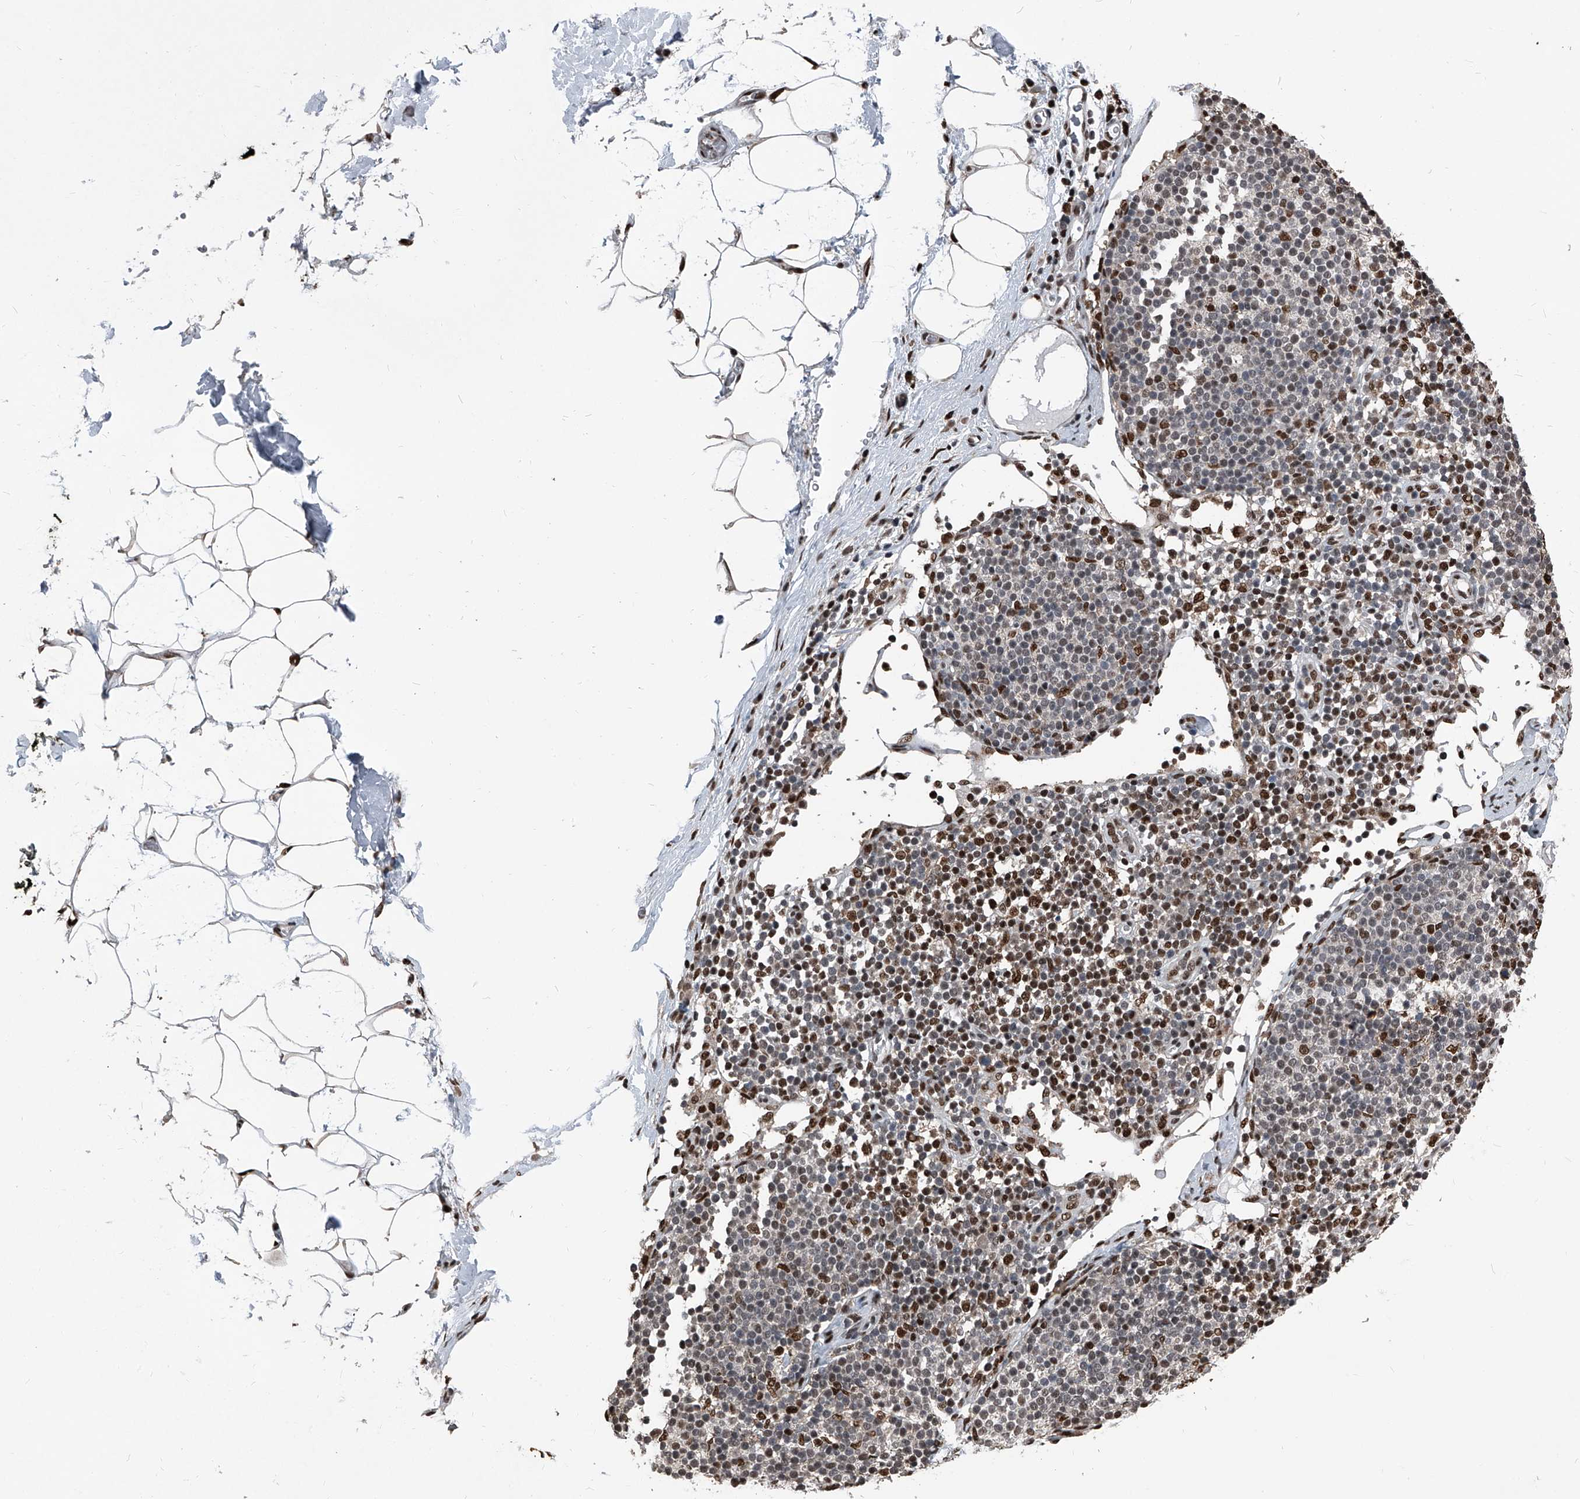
{"staining": {"intensity": "strong", "quantity": ">75%", "location": "nuclear"}, "tissue": "adipose tissue", "cell_type": "Adipocytes", "image_type": "normal", "snomed": [{"axis": "morphology", "description": "Normal tissue, NOS"}, {"axis": "morphology", "description": "Adenocarcinoma, NOS"}, {"axis": "topography", "description": "Pancreas"}, {"axis": "topography", "description": "Peripheral nerve tissue"}], "caption": "Adipose tissue stained for a protein displays strong nuclear positivity in adipocytes. (Stains: DAB in brown, nuclei in blue, Microscopy: brightfield microscopy at high magnification).", "gene": "FKBP5", "patient": {"sex": "male", "age": 59}}